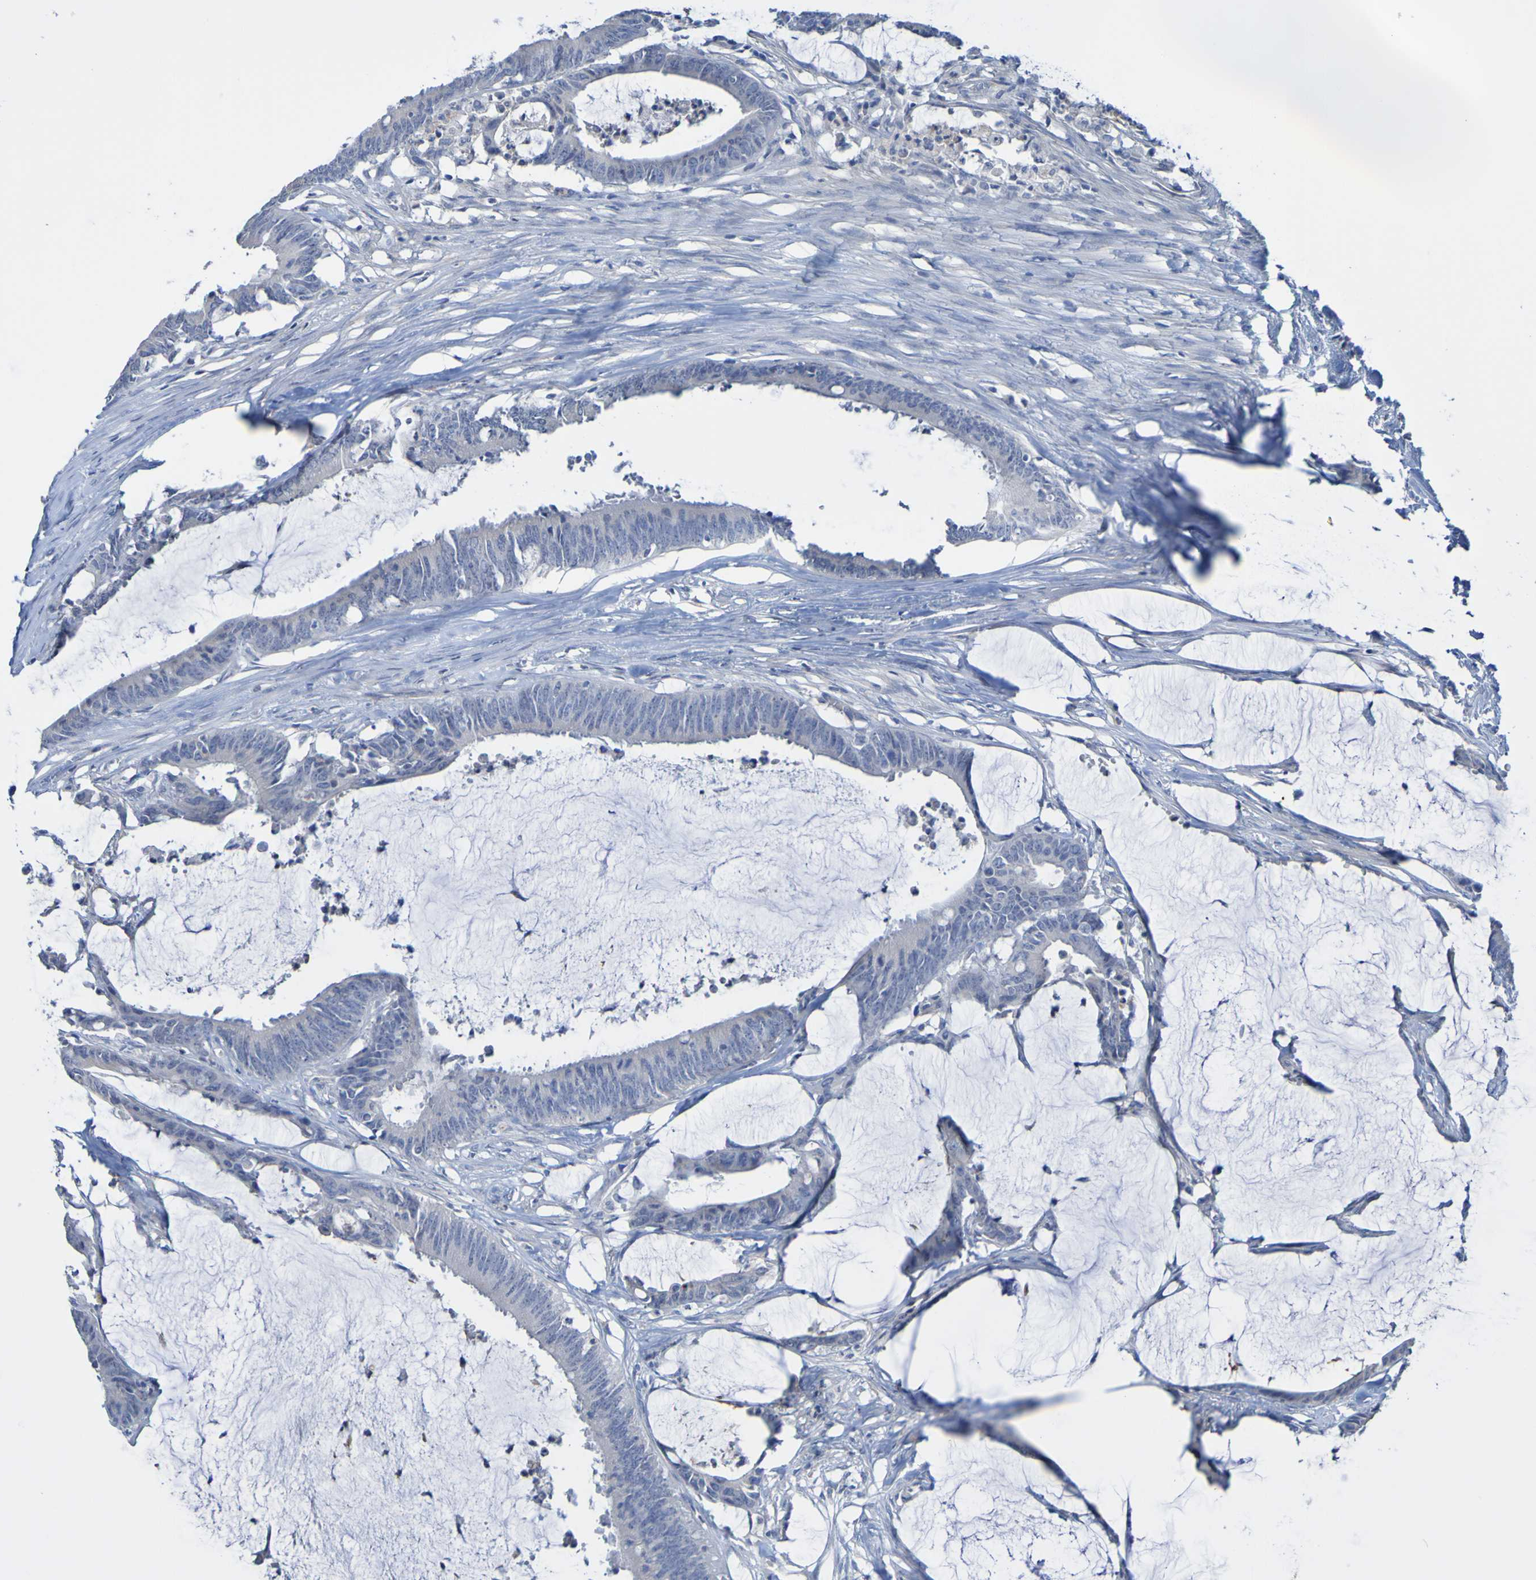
{"staining": {"intensity": "negative", "quantity": "none", "location": "none"}, "tissue": "colorectal cancer", "cell_type": "Tumor cells", "image_type": "cancer", "snomed": [{"axis": "morphology", "description": "Adenocarcinoma, NOS"}, {"axis": "topography", "description": "Rectum"}], "caption": "The photomicrograph shows no significant positivity in tumor cells of adenocarcinoma (colorectal). (DAB (3,3'-diaminobenzidine) immunohistochemistry (IHC) with hematoxylin counter stain).", "gene": "ACMSD", "patient": {"sex": "female", "age": 66}}